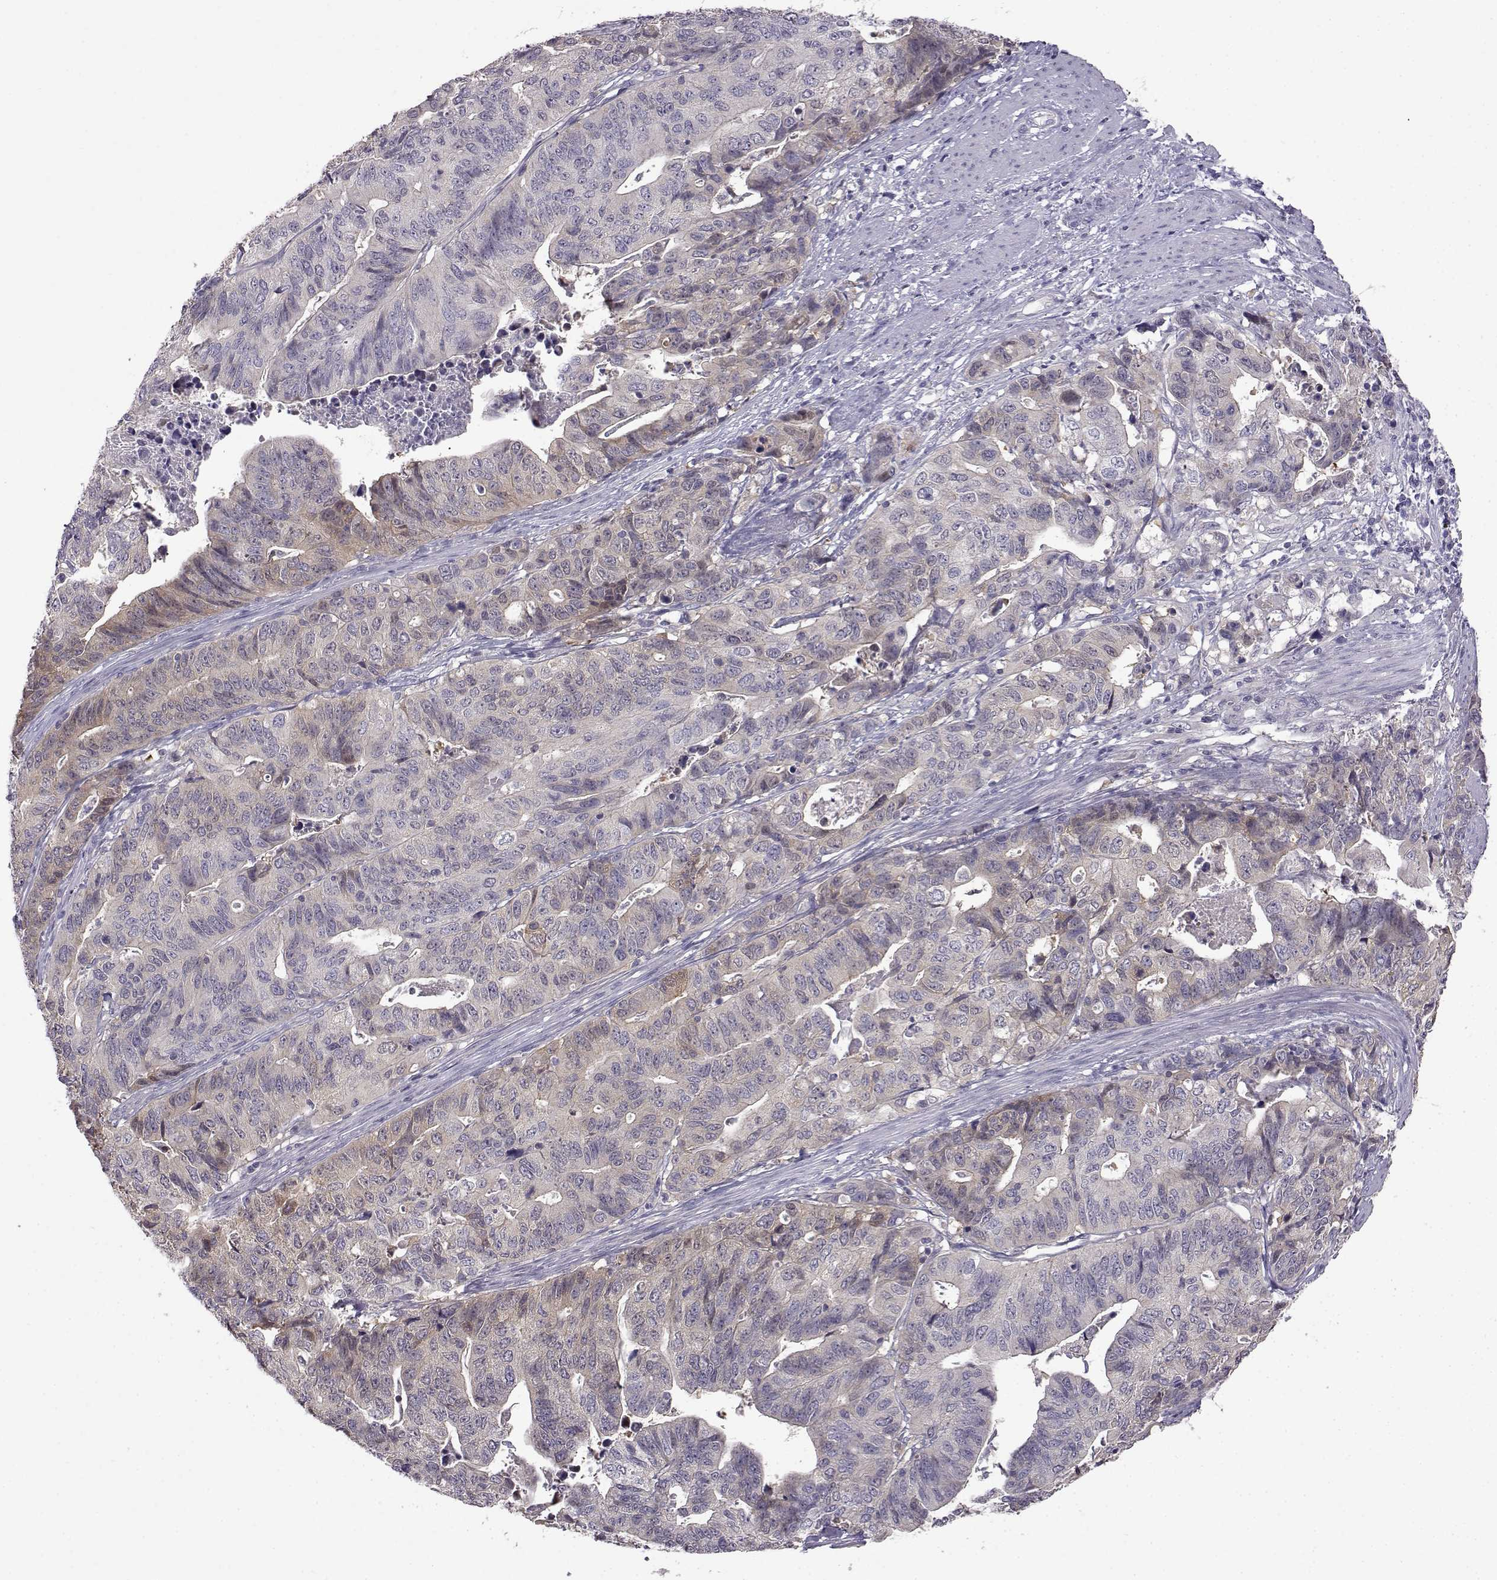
{"staining": {"intensity": "negative", "quantity": "none", "location": "none"}, "tissue": "stomach cancer", "cell_type": "Tumor cells", "image_type": "cancer", "snomed": [{"axis": "morphology", "description": "Adenocarcinoma, NOS"}, {"axis": "topography", "description": "Stomach, upper"}], "caption": "Immunohistochemical staining of human stomach cancer reveals no significant positivity in tumor cells.", "gene": "VGF", "patient": {"sex": "female", "age": 67}}